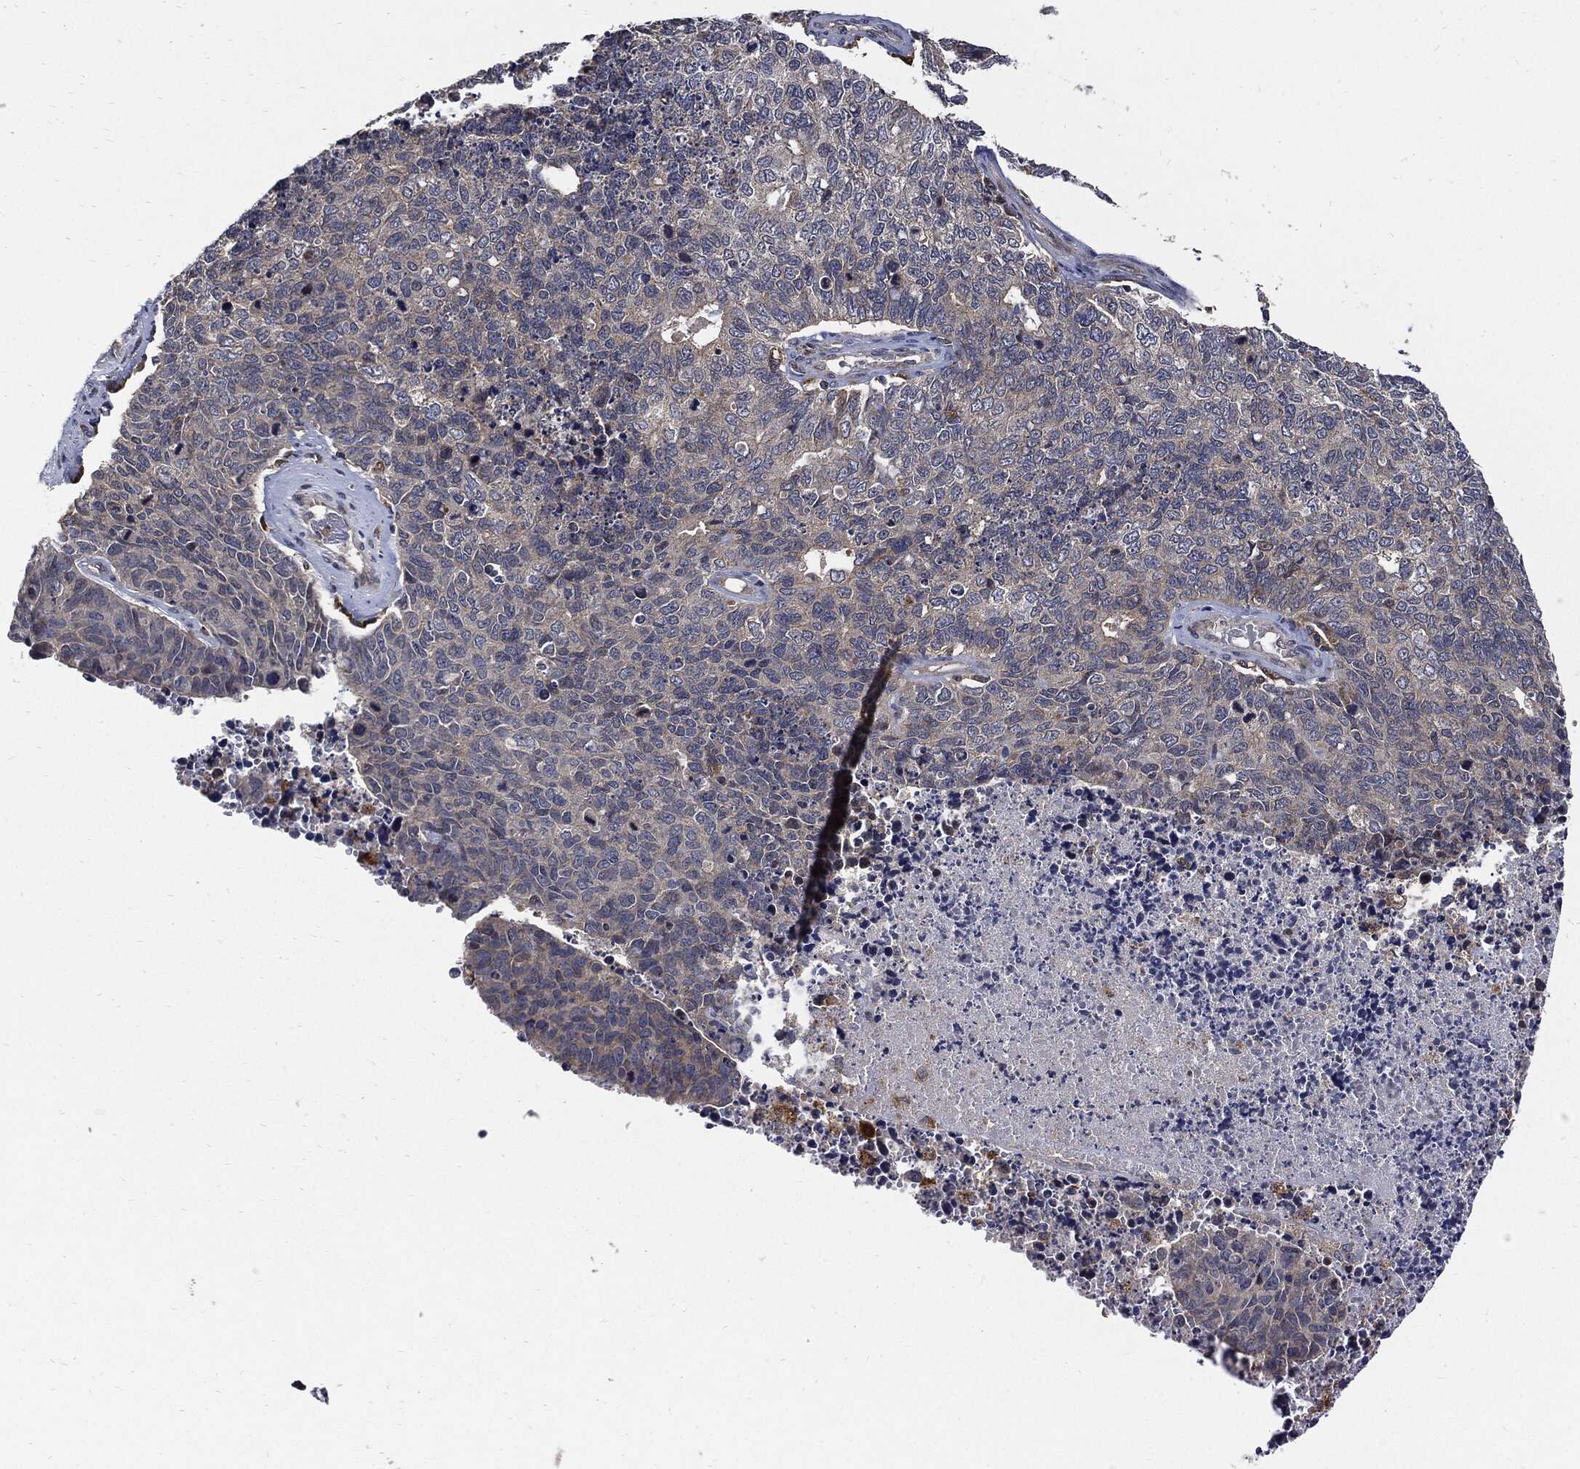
{"staining": {"intensity": "weak", "quantity": "<25%", "location": "cytoplasmic/membranous"}, "tissue": "cervical cancer", "cell_type": "Tumor cells", "image_type": "cancer", "snomed": [{"axis": "morphology", "description": "Squamous cell carcinoma, NOS"}, {"axis": "topography", "description": "Cervix"}], "caption": "Squamous cell carcinoma (cervical) was stained to show a protein in brown. There is no significant expression in tumor cells. The staining is performed using DAB brown chromogen with nuclei counter-stained in using hematoxylin.", "gene": "SLC31A2", "patient": {"sex": "female", "age": 63}}